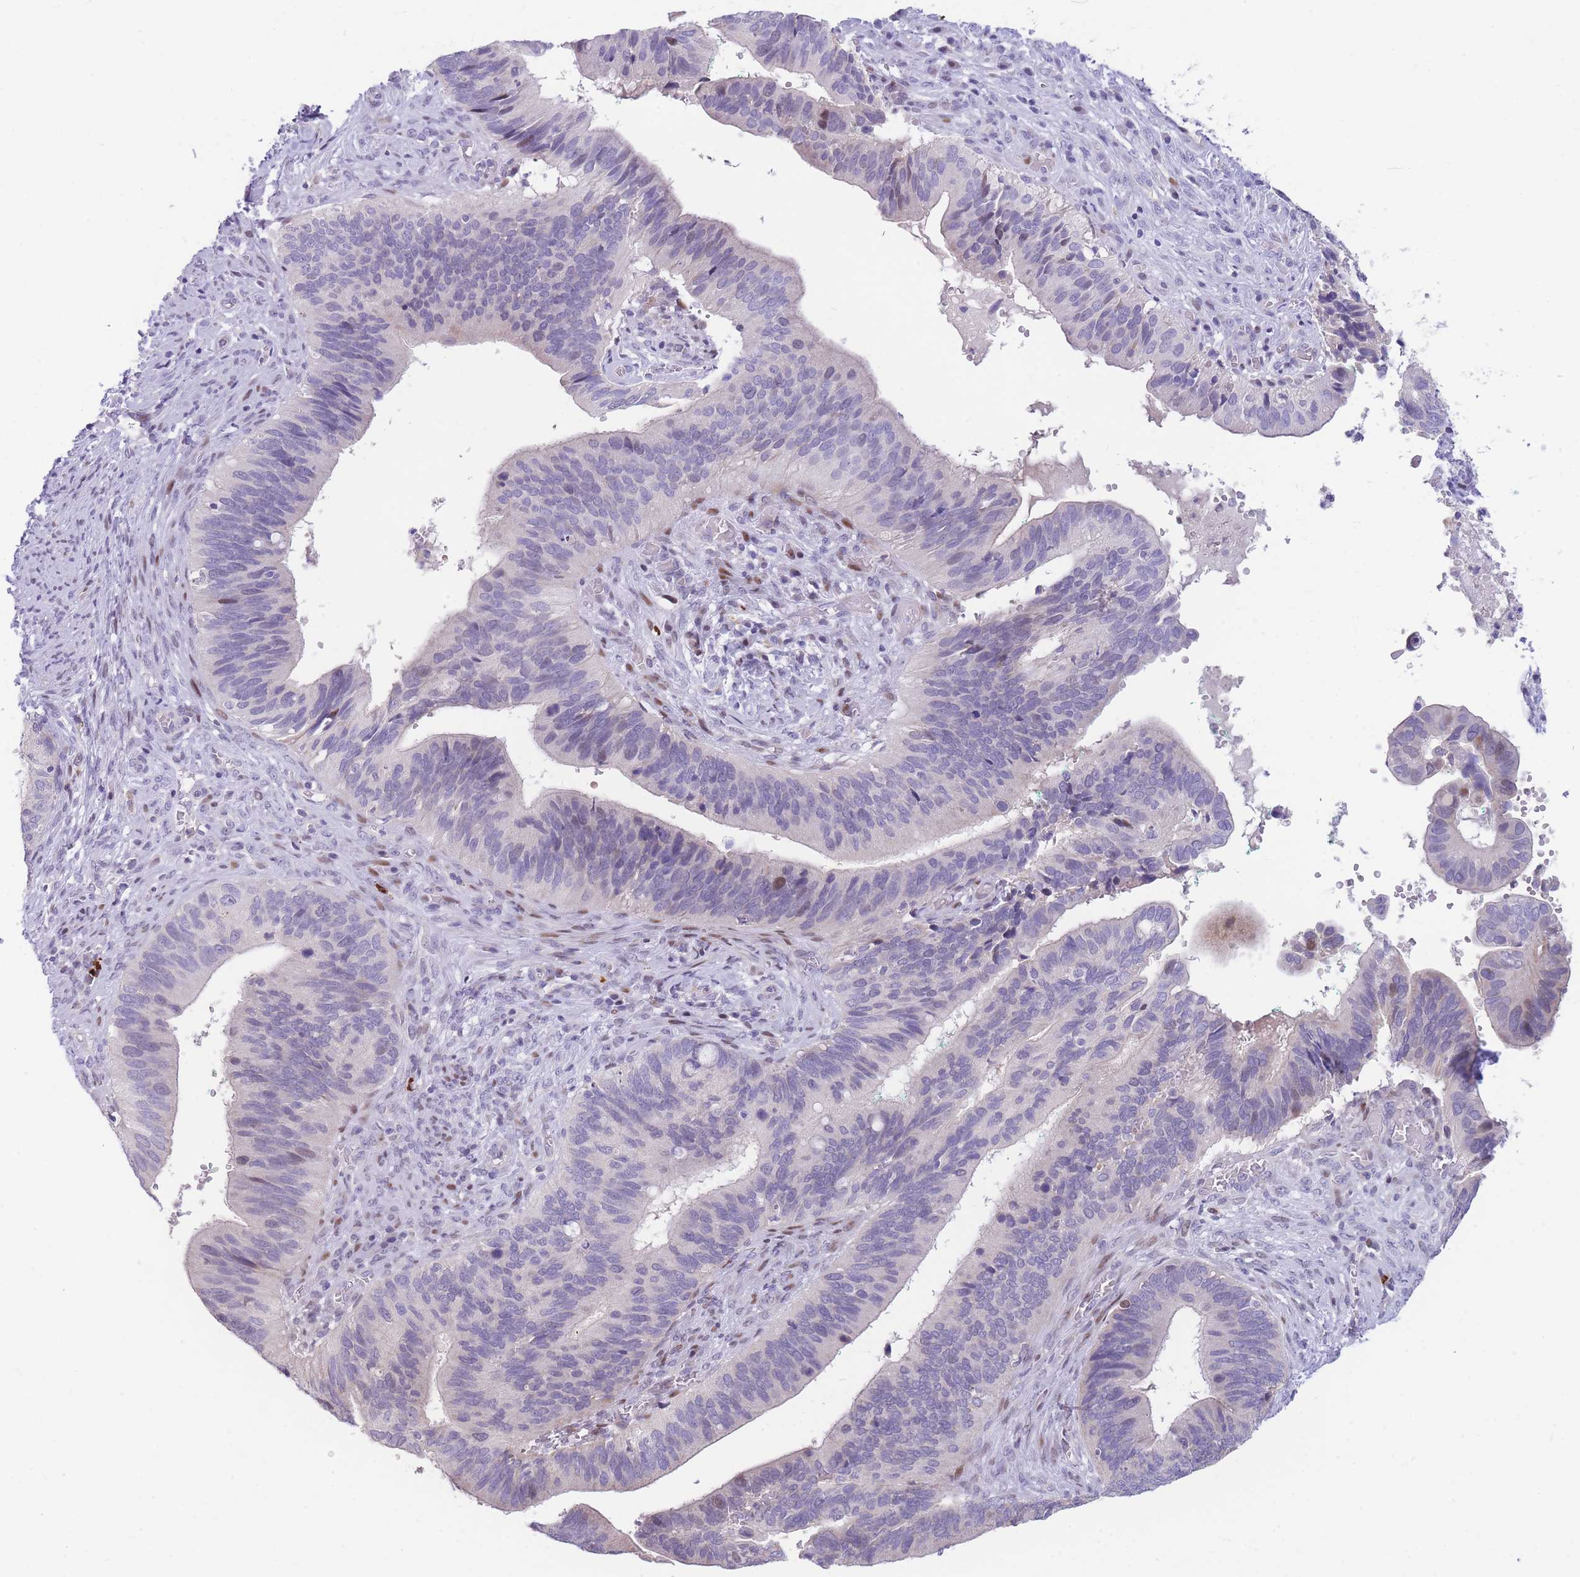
{"staining": {"intensity": "negative", "quantity": "none", "location": "none"}, "tissue": "cervical cancer", "cell_type": "Tumor cells", "image_type": "cancer", "snomed": [{"axis": "morphology", "description": "Adenocarcinoma, NOS"}, {"axis": "topography", "description": "Cervix"}], "caption": "An IHC histopathology image of cervical cancer (adenocarcinoma) is shown. There is no staining in tumor cells of cervical cancer (adenocarcinoma). Brightfield microscopy of IHC stained with DAB (3,3'-diaminobenzidine) (brown) and hematoxylin (blue), captured at high magnification.", "gene": "SHCBP1", "patient": {"sex": "female", "age": 42}}